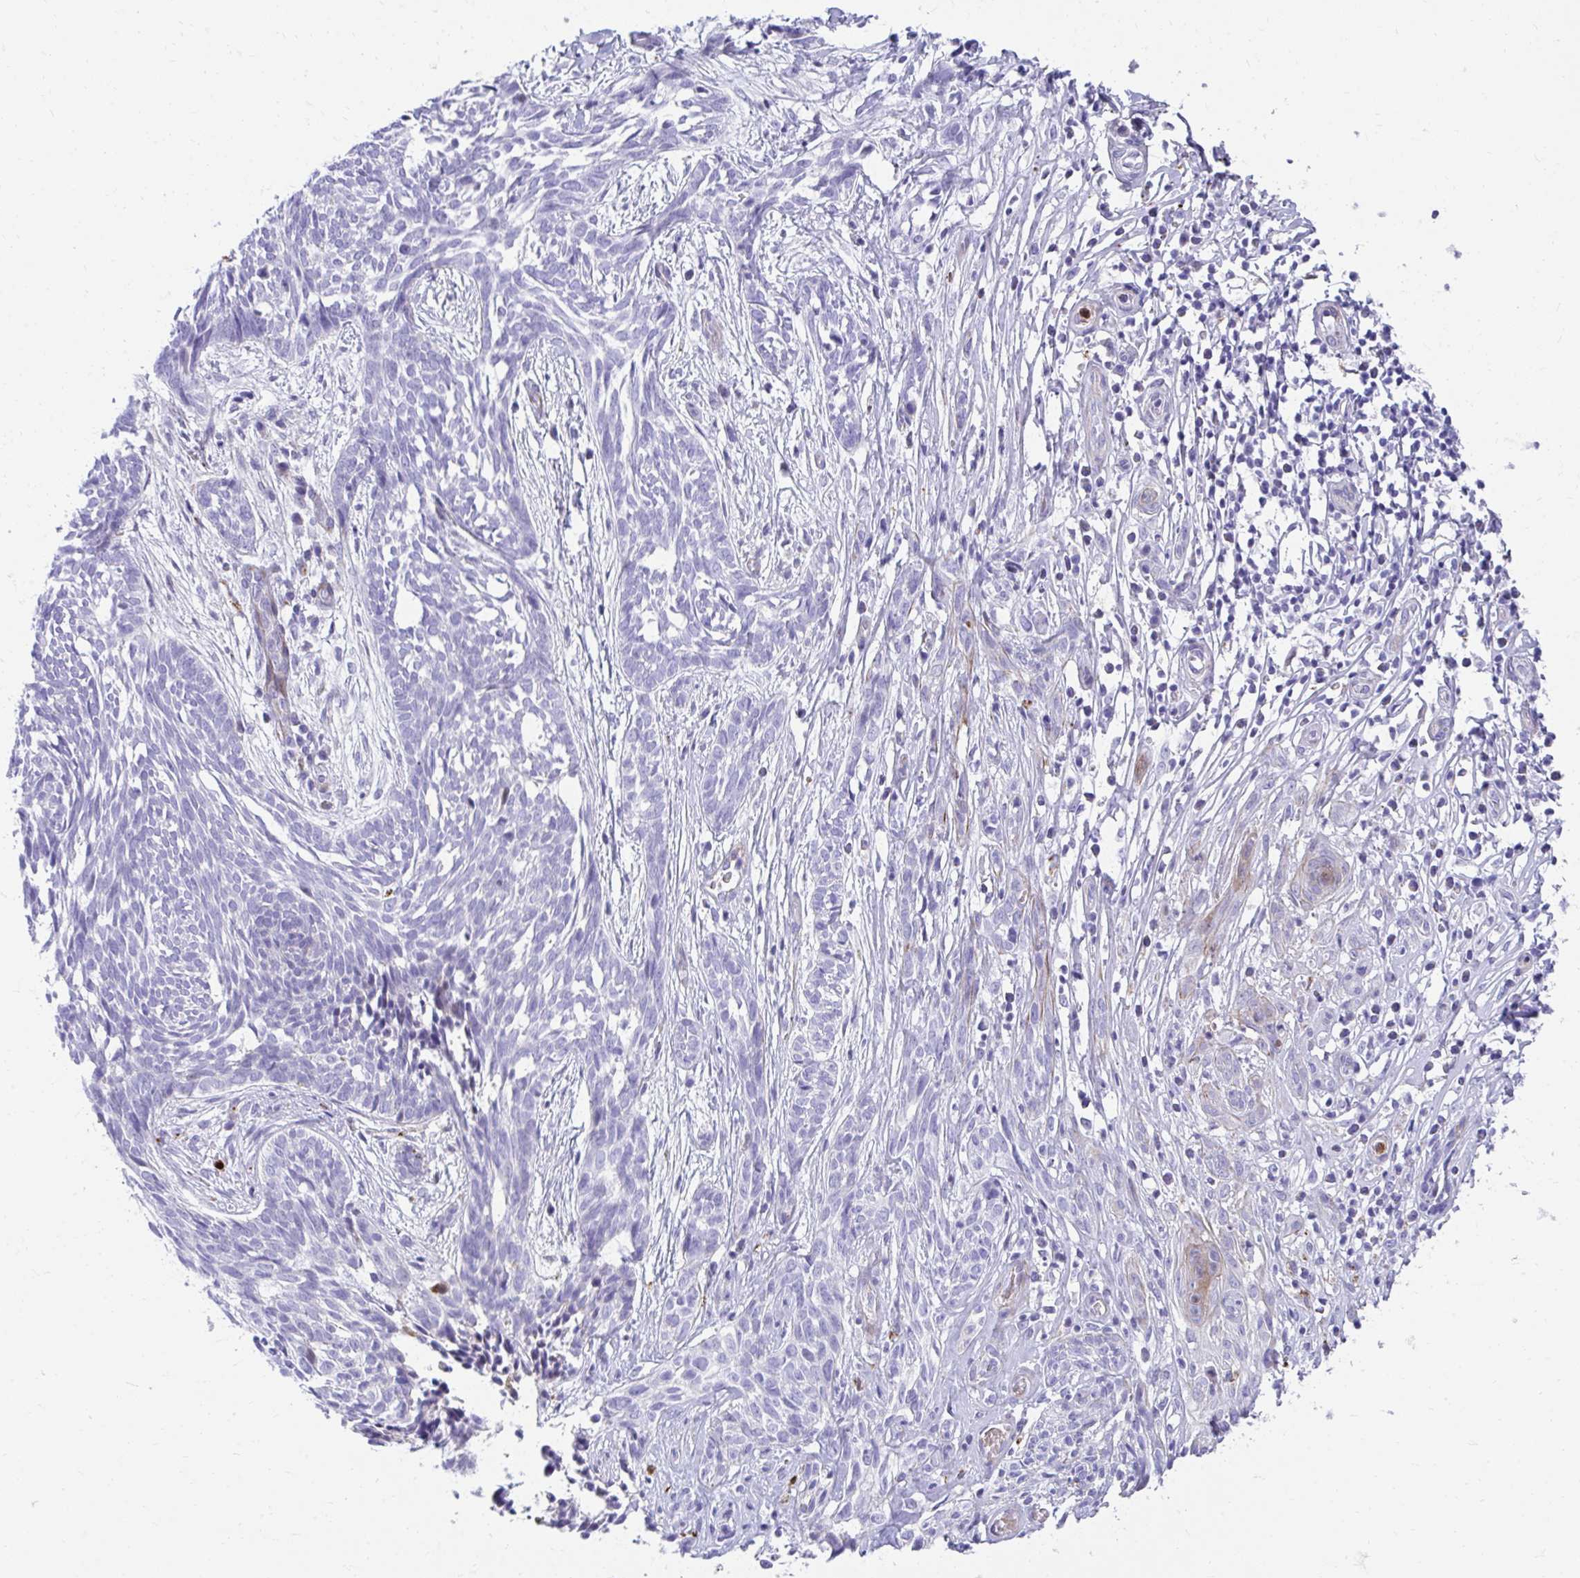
{"staining": {"intensity": "negative", "quantity": "none", "location": "none"}, "tissue": "skin cancer", "cell_type": "Tumor cells", "image_type": "cancer", "snomed": [{"axis": "morphology", "description": "Basal cell carcinoma"}, {"axis": "topography", "description": "Skin"}, {"axis": "topography", "description": "Skin, foot"}], "caption": "Immunohistochemistry (IHC) micrograph of neoplastic tissue: skin cancer stained with DAB (3,3'-diaminobenzidine) exhibits no significant protein expression in tumor cells. The staining is performed using DAB (3,3'-diaminobenzidine) brown chromogen with nuclei counter-stained in using hematoxylin.", "gene": "CSTB", "patient": {"sex": "female", "age": 86}}